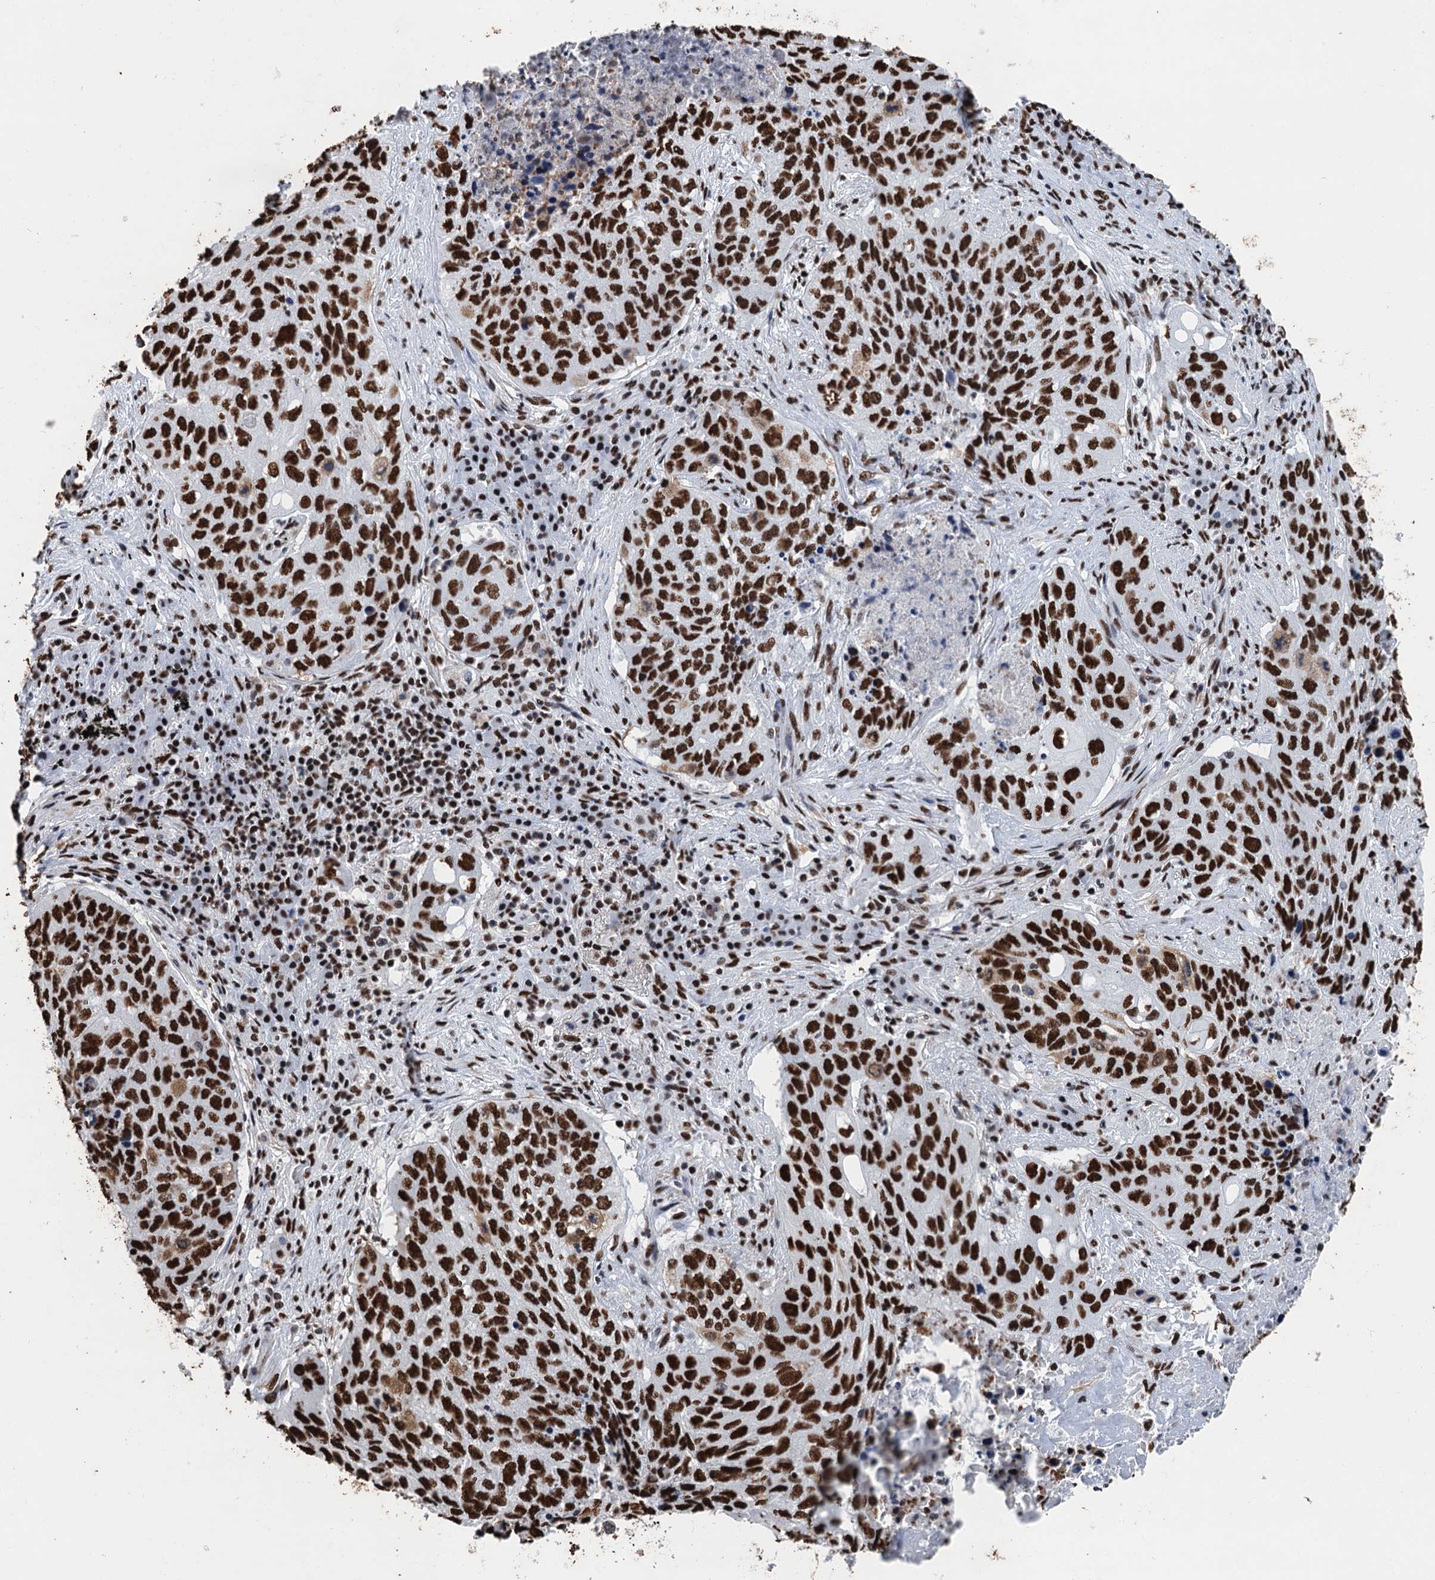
{"staining": {"intensity": "strong", "quantity": ">75%", "location": "nuclear"}, "tissue": "lung cancer", "cell_type": "Tumor cells", "image_type": "cancer", "snomed": [{"axis": "morphology", "description": "Squamous cell carcinoma, NOS"}, {"axis": "topography", "description": "Lung"}], "caption": "A brown stain highlights strong nuclear positivity of a protein in human lung cancer (squamous cell carcinoma) tumor cells.", "gene": "UBA2", "patient": {"sex": "female", "age": 63}}